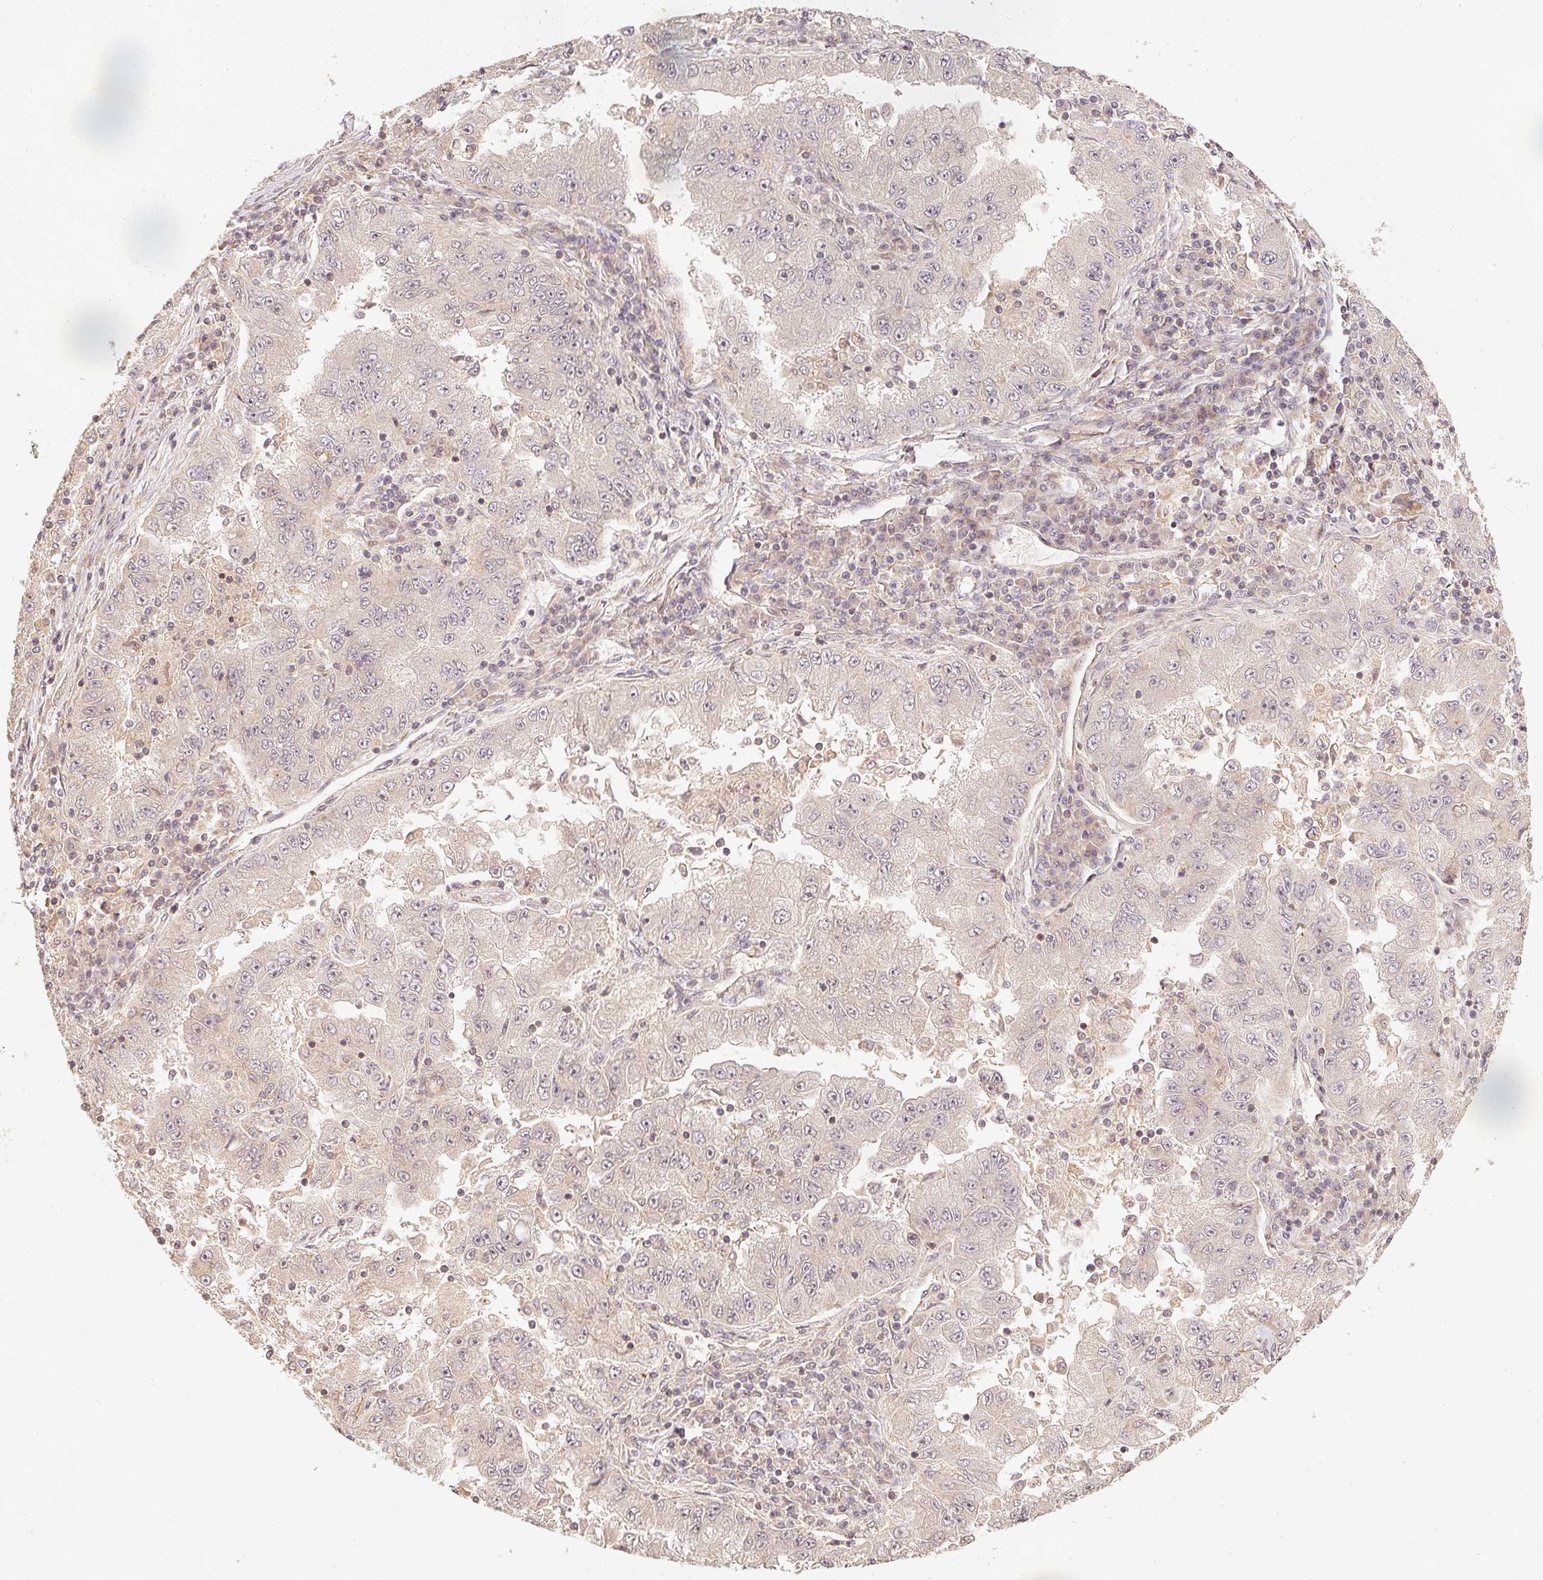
{"staining": {"intensity": "negative", "quantity": "none", "location": "none"}, "tissue": "lung cancer", "cell_type": "Tumor cells", "image_type": "cancer", "snomed": [{"axis": "morphology", "description": "Adenocarcinoma, NOS"}, {"axis": "morphology", "description": "Adenocarcinoma primary or metastatic"}, {"axis": "topography", "description": "Lung"}], "caption": "Lung cancer was stained to show a protein in brown. There is no significant expression in tumor cells.", "gene": "SERPINE1", "patient": {"sex": "male", "age": 74}}